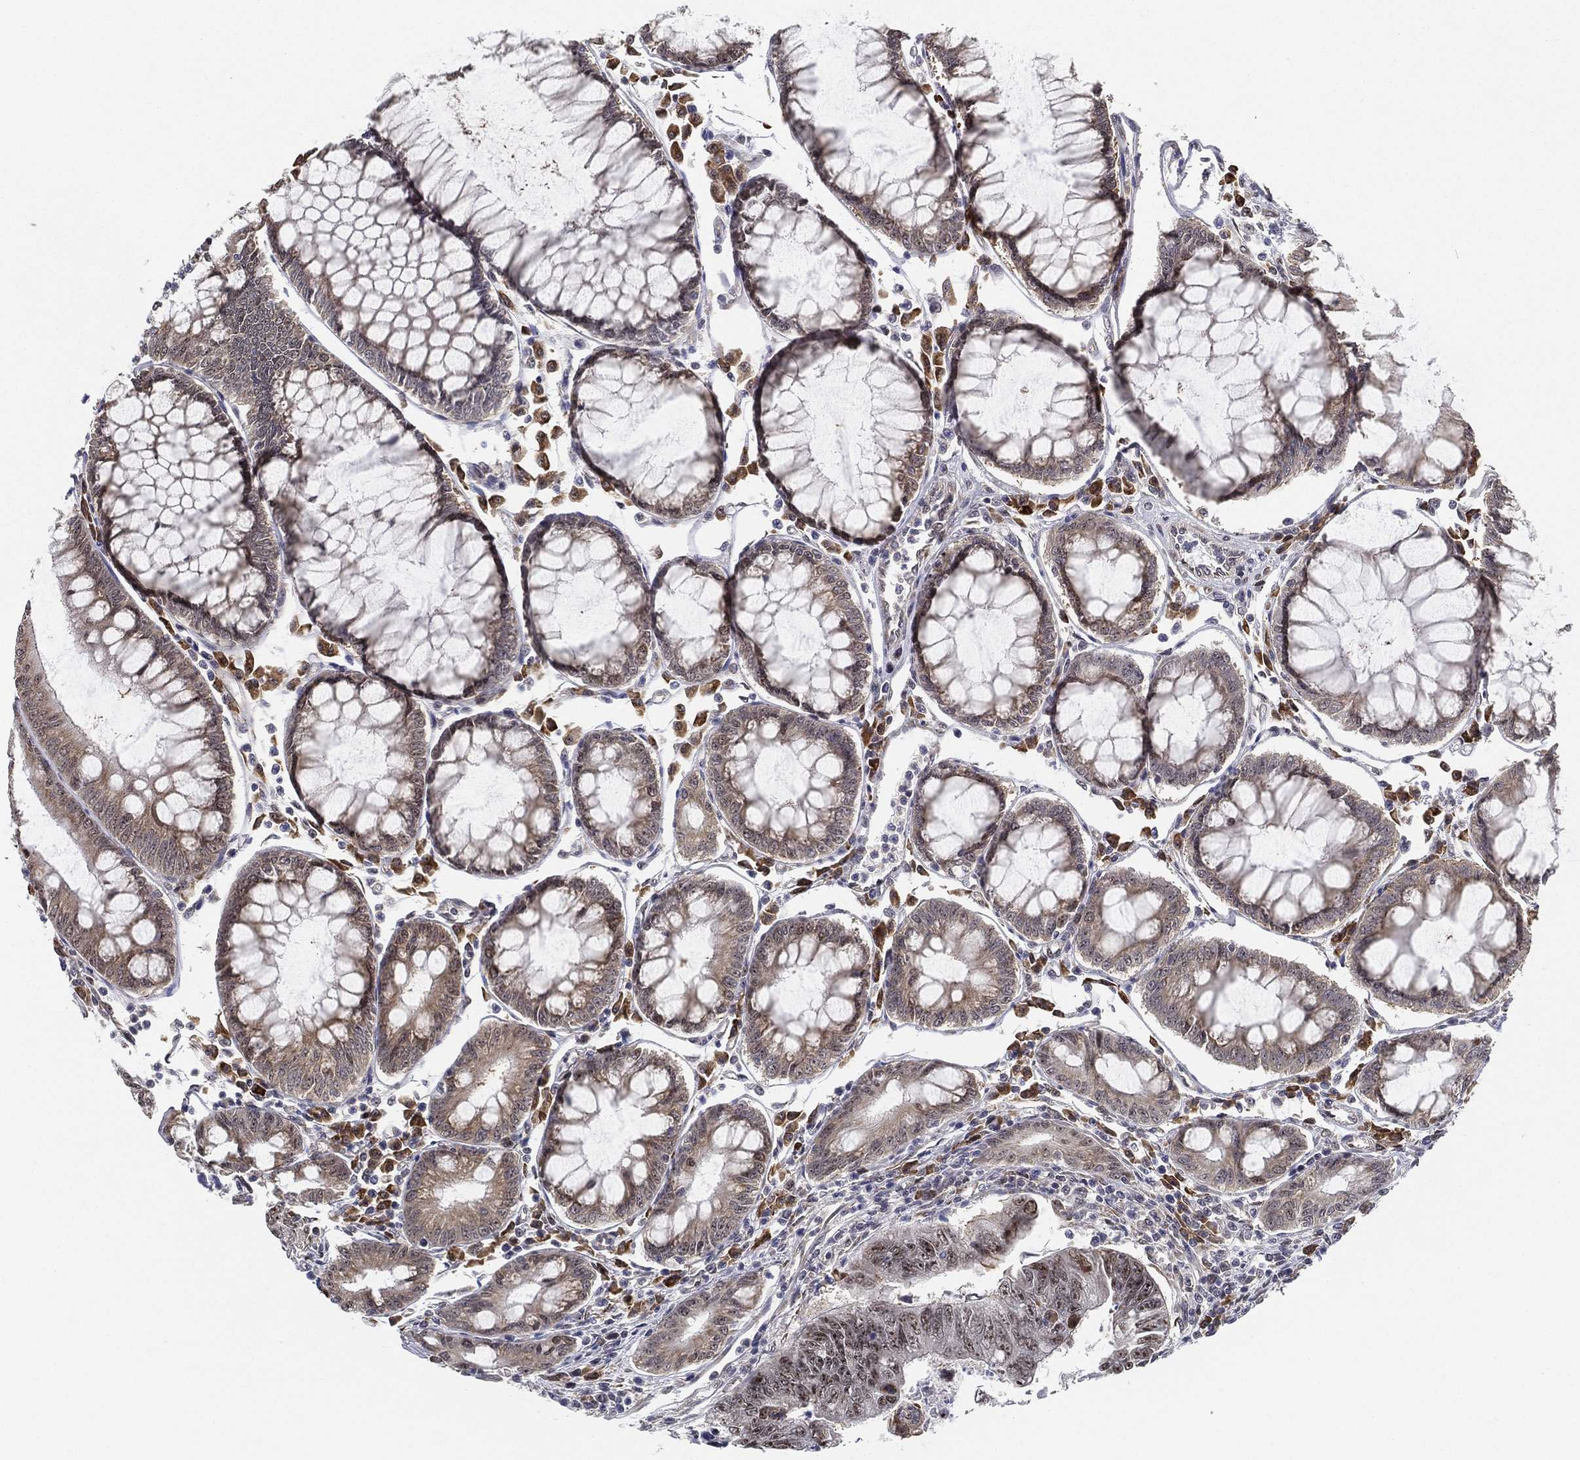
{"staining": {"intensity": "weak", "quantity": ">75%", "location": "cytoplasmic/membranous,nuclear"}, "tissue": "colorectal cancer", "cell_type": "Tumor cells", "image_type": "cancer", "snomed": [{"axis": "morphology", "description": "Adenocarcinoma, NOS"}, {"axis": "topography", "description": "Colon"}], "caption": "Colorectal cancer (adenocarcinoma) was stained to show a protein in brown. There is low levels of weak cytoplasmic/membranous and nuclear staining in about >75% of tumor cells.", "gene": "PPP1R16B", "patient": {"sex": "female", "age": 65}}